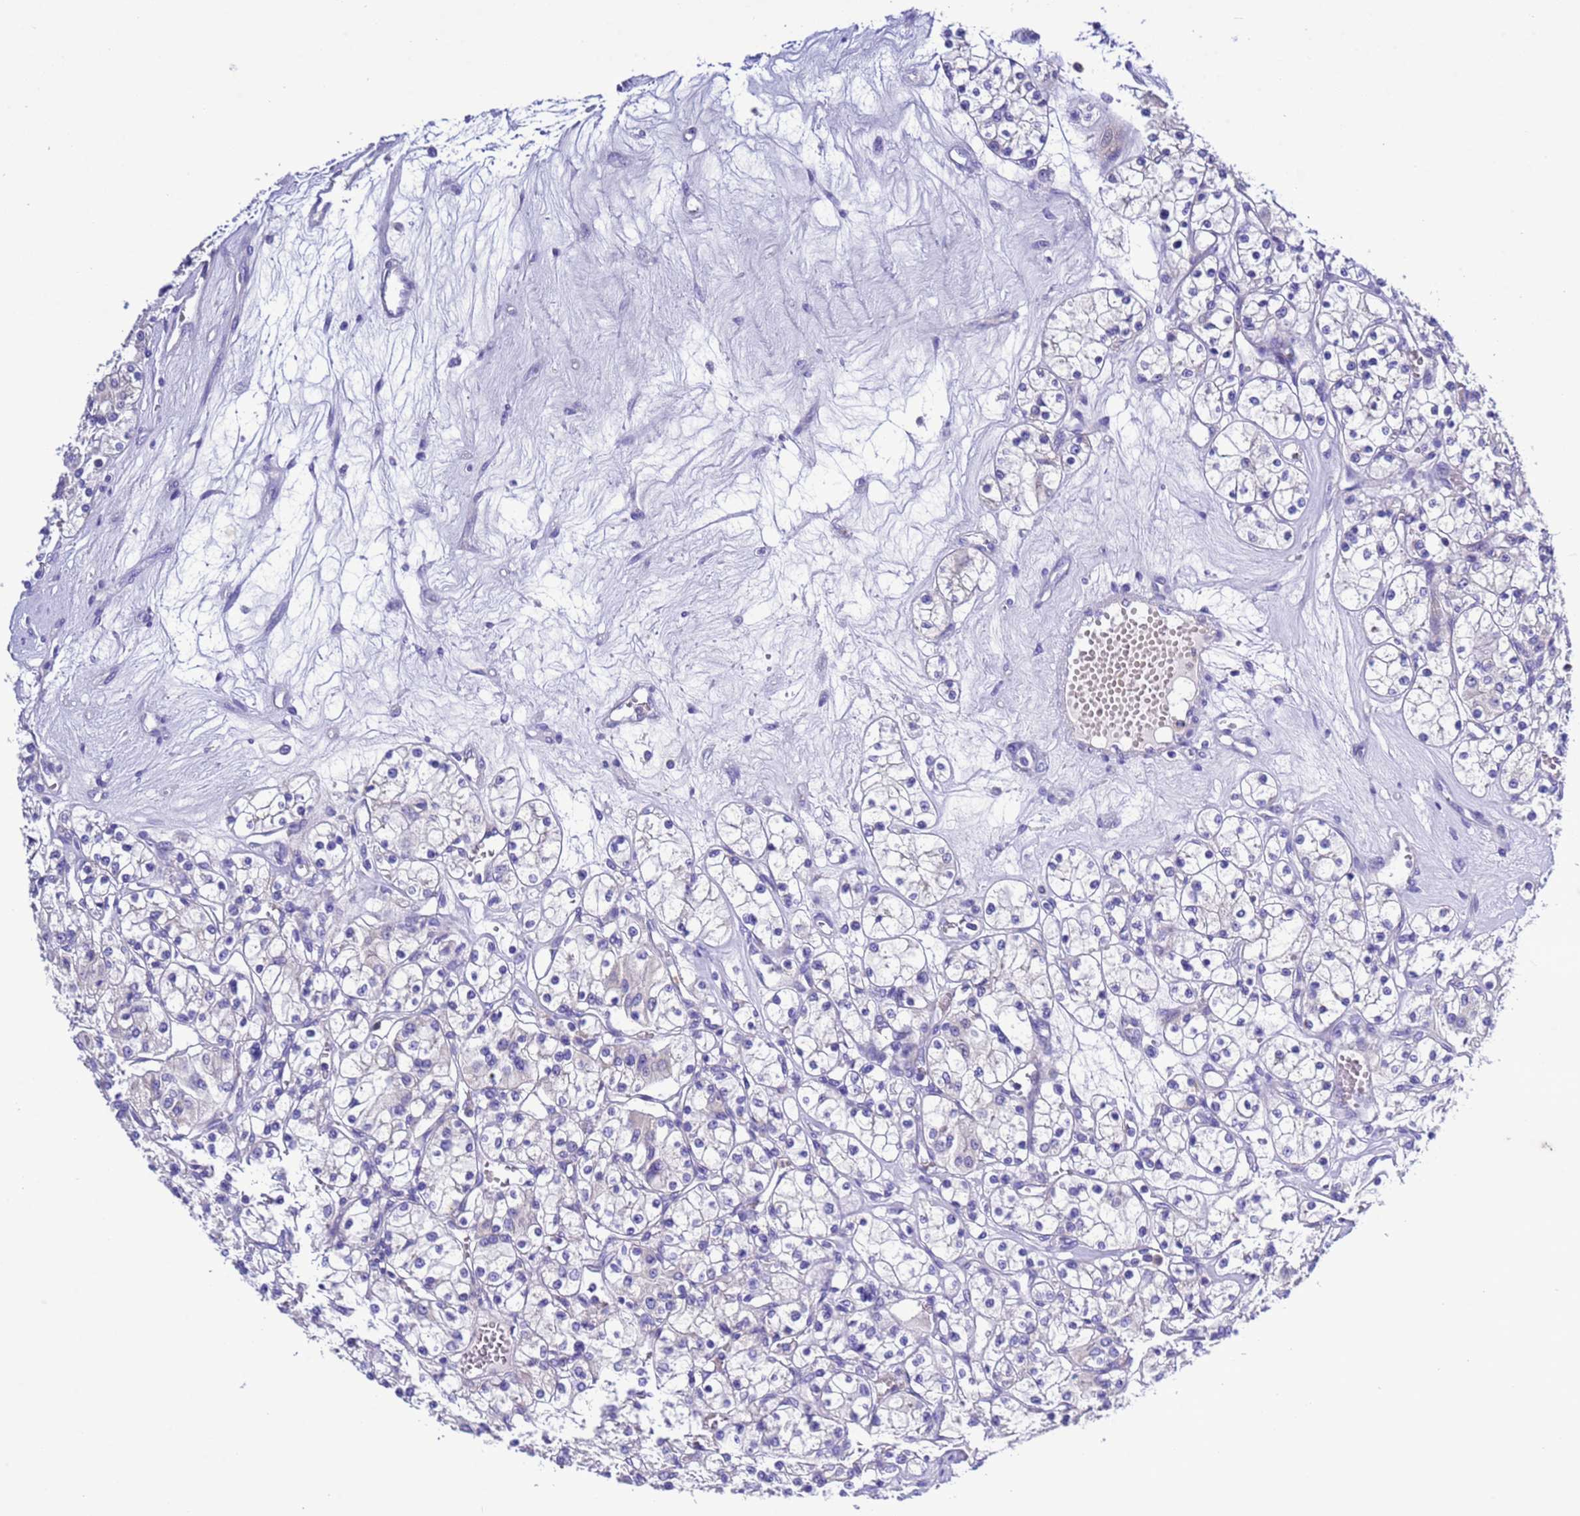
{"staining": {"intensity": "negative", "quantity": "none", "location": "none"}, "tissue": "renal cancer", "cell_type": "Tumor cells", "image_type": "cancer", "snomed": [{"axis": "morphology", "description": "Adenocarcinoma, NOS"}, {"axis": "topography", "description": "Kidney"}], "caption": "This is an IHC micrograph of renal cancer. There is no expression in tumor cells.", "gene": "KICS2", "patient": {"sex": "female", "age": 59}}